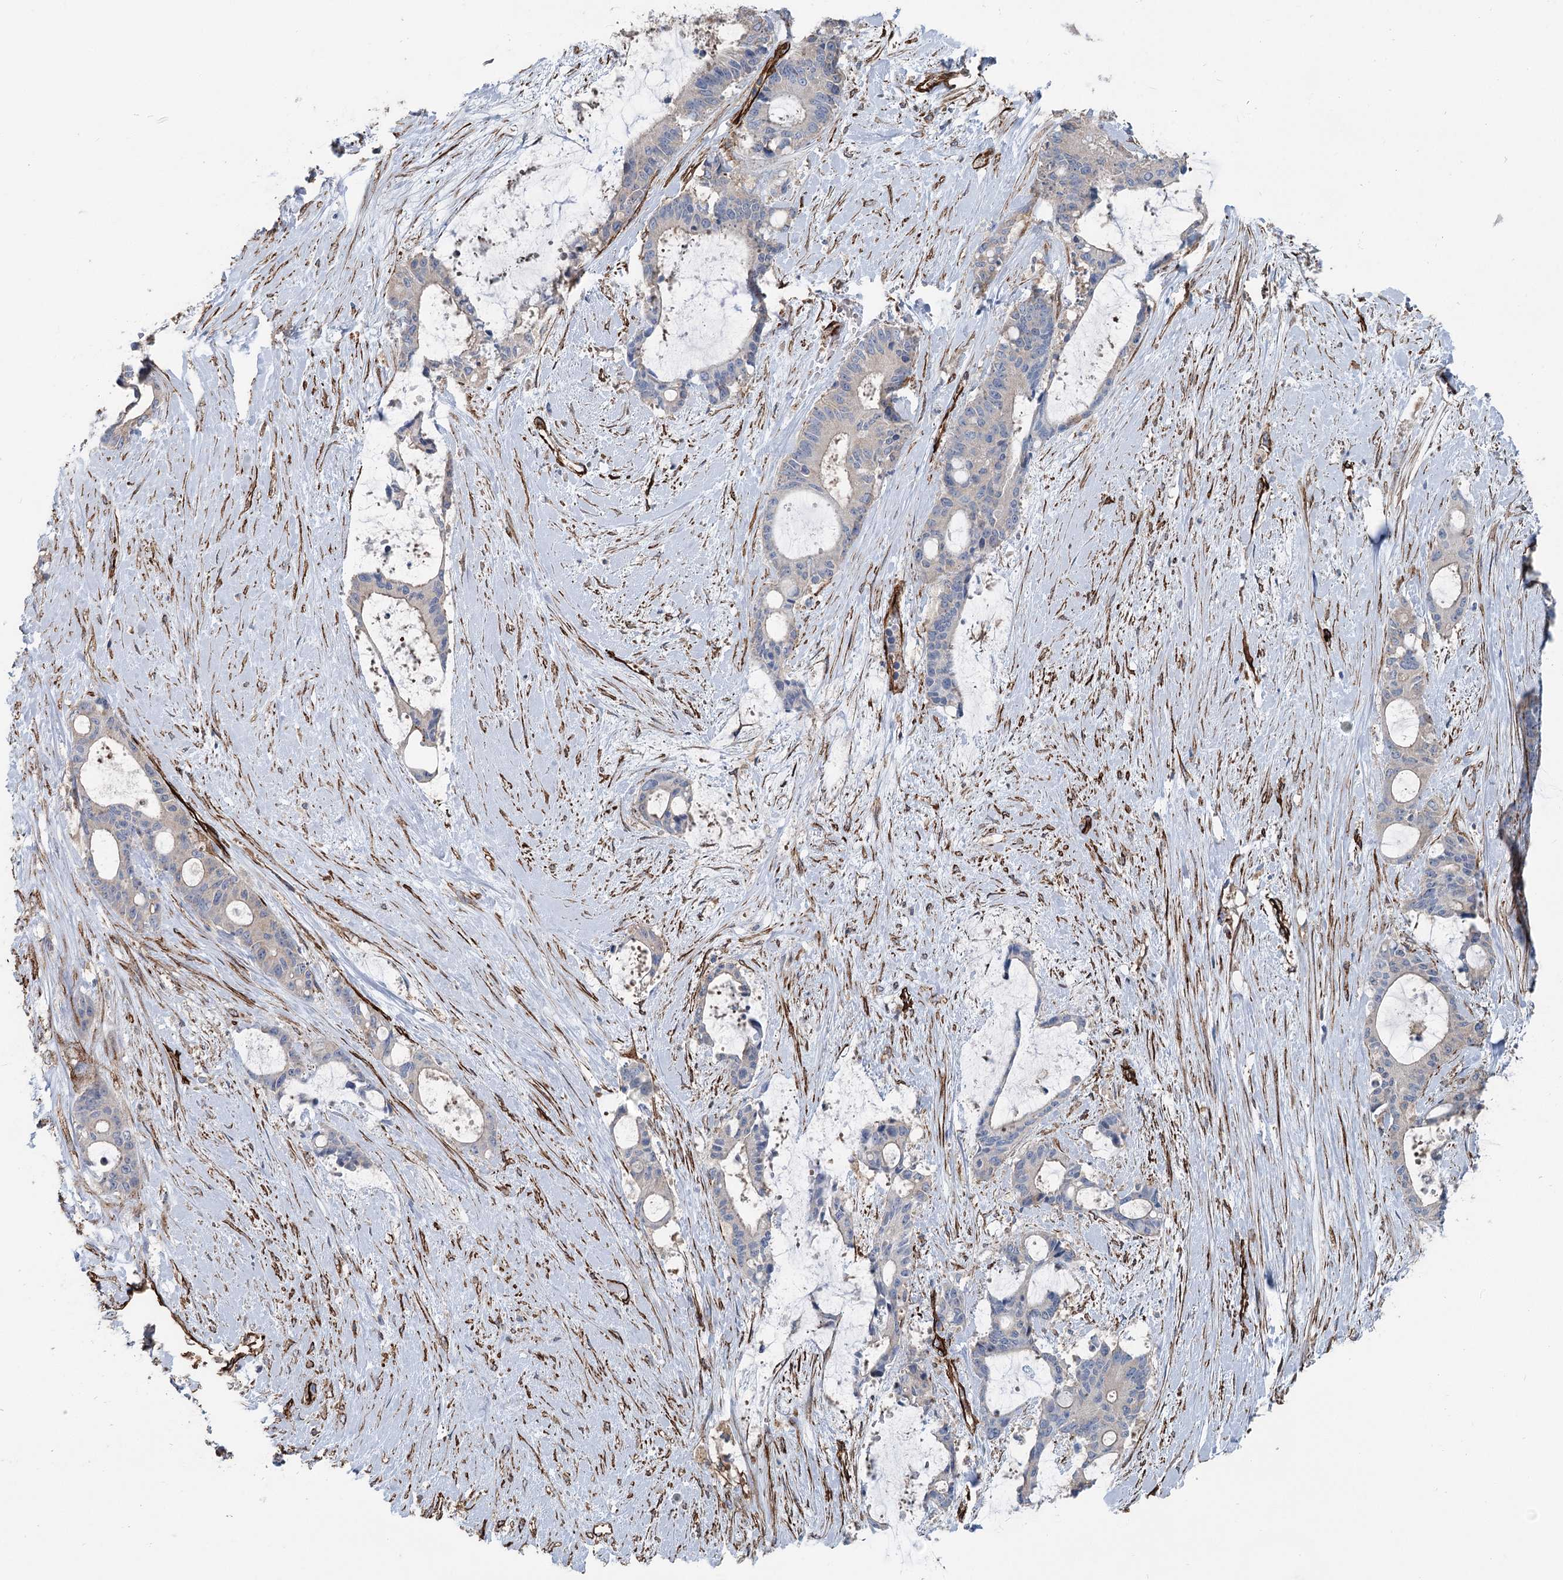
{"staining": {"intensity": "negative", "quantity": "none", "location": "none"}, "tissue": "liver cancer", "cell_type": "Tumor cells", "image_type": "cancer", "snomed": [{"axis": "morphology", "description": "Normal tissue, NOS"}, {"axis": "morphology", "description": "Cholangiocarcinoma"}, {"axis": "topography", "description": "Liver"}, {"axis": "topography", "description": "Peripheral nerve tissue"}], "caption": "Liver cancer (cholangiocarcinoma) was stained to show a protein in brown. There is no significant positivity in tumor cells.", "gene": "IQSEC1", "patient": {"sex": "female", "age": 73}}